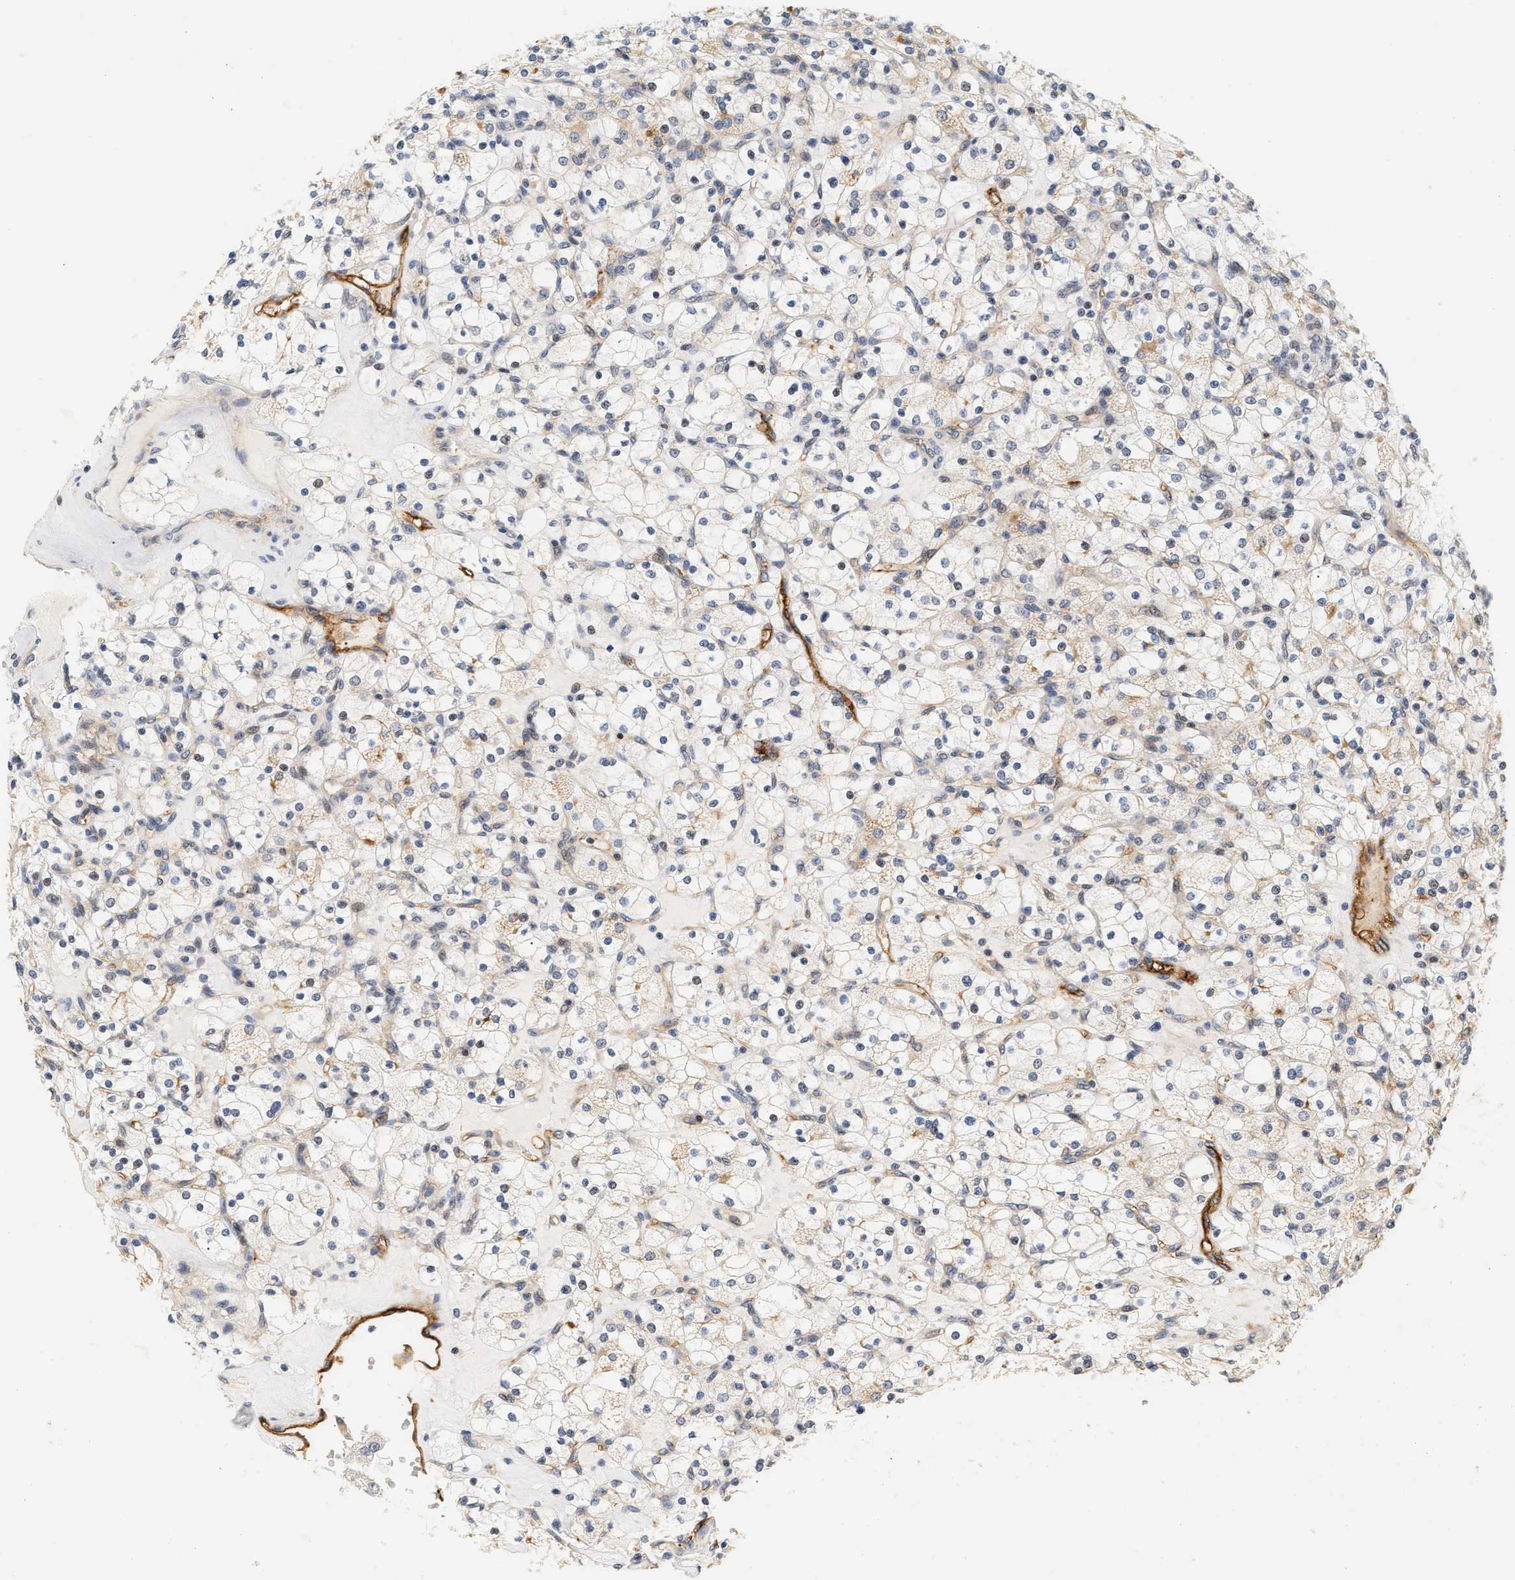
{"staining": {"intensity": "negative", "quantity": "none", "location": "none"}, "tissue": "renal cancer", "cell_type": "Tumor cells", "image_type": "cancer", "snomed": [{"axis": "morphology", "description": "Adenocarcinoma, NOS"}, {"axis": "topography", "description": "Kidney"}], "caption": "High power microscopy photomicrograph of an IHC histopathology image of renal cancer (adenocarcinoma), revealing no significant staining in tumor cells. (DAB (3,3'-diaminobenzidine) immunohistochemistry (IHC) visualized using brightfield microscopy, high magnification).", "gene": "PLXND1", "patient": {"sex": "female", "age": 83}}